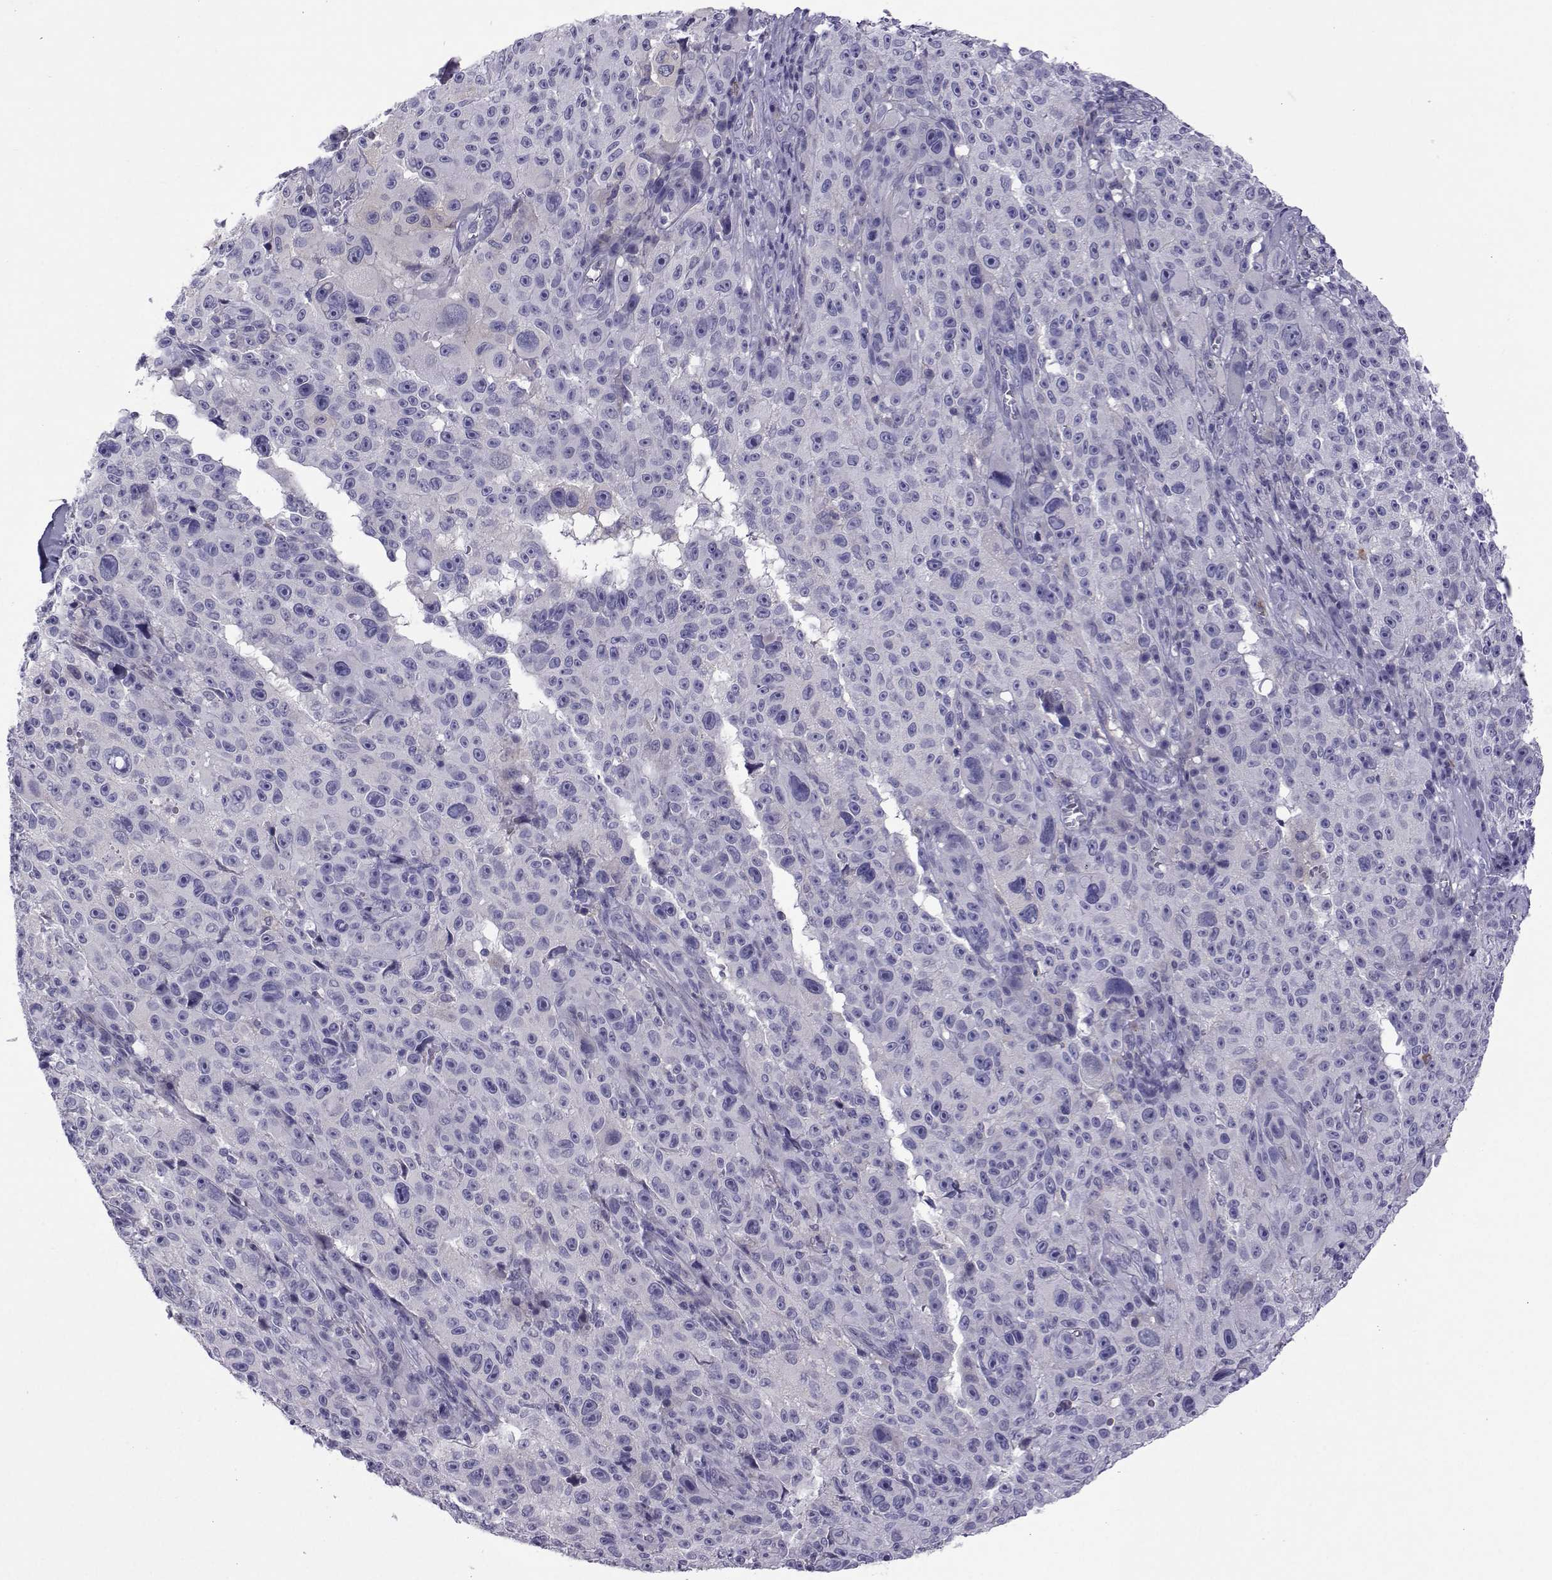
{"staining": {"intensity": "negative", "quantity": "none", "location": "none"}, "tissue": "melanoma", "cell_type": "Tumor cells", "image_type": "cancer", "snomed": [{"axis": "morphology", "description": "Malignant melanoma, NOS"}, {"axis": "topography", "description": "Skin"}], "caption": "High magnification brightfield microscopy of malignant melanoma stained with DAB (brown) and counterstained with hematoxylin (blue): tumor cells show no significant positivity. (Brightfield microscopy of DAB immunohistochemistry at high magnification).", "gene": "COL22A1", "patient": {"sex": "female", "age": 82}}